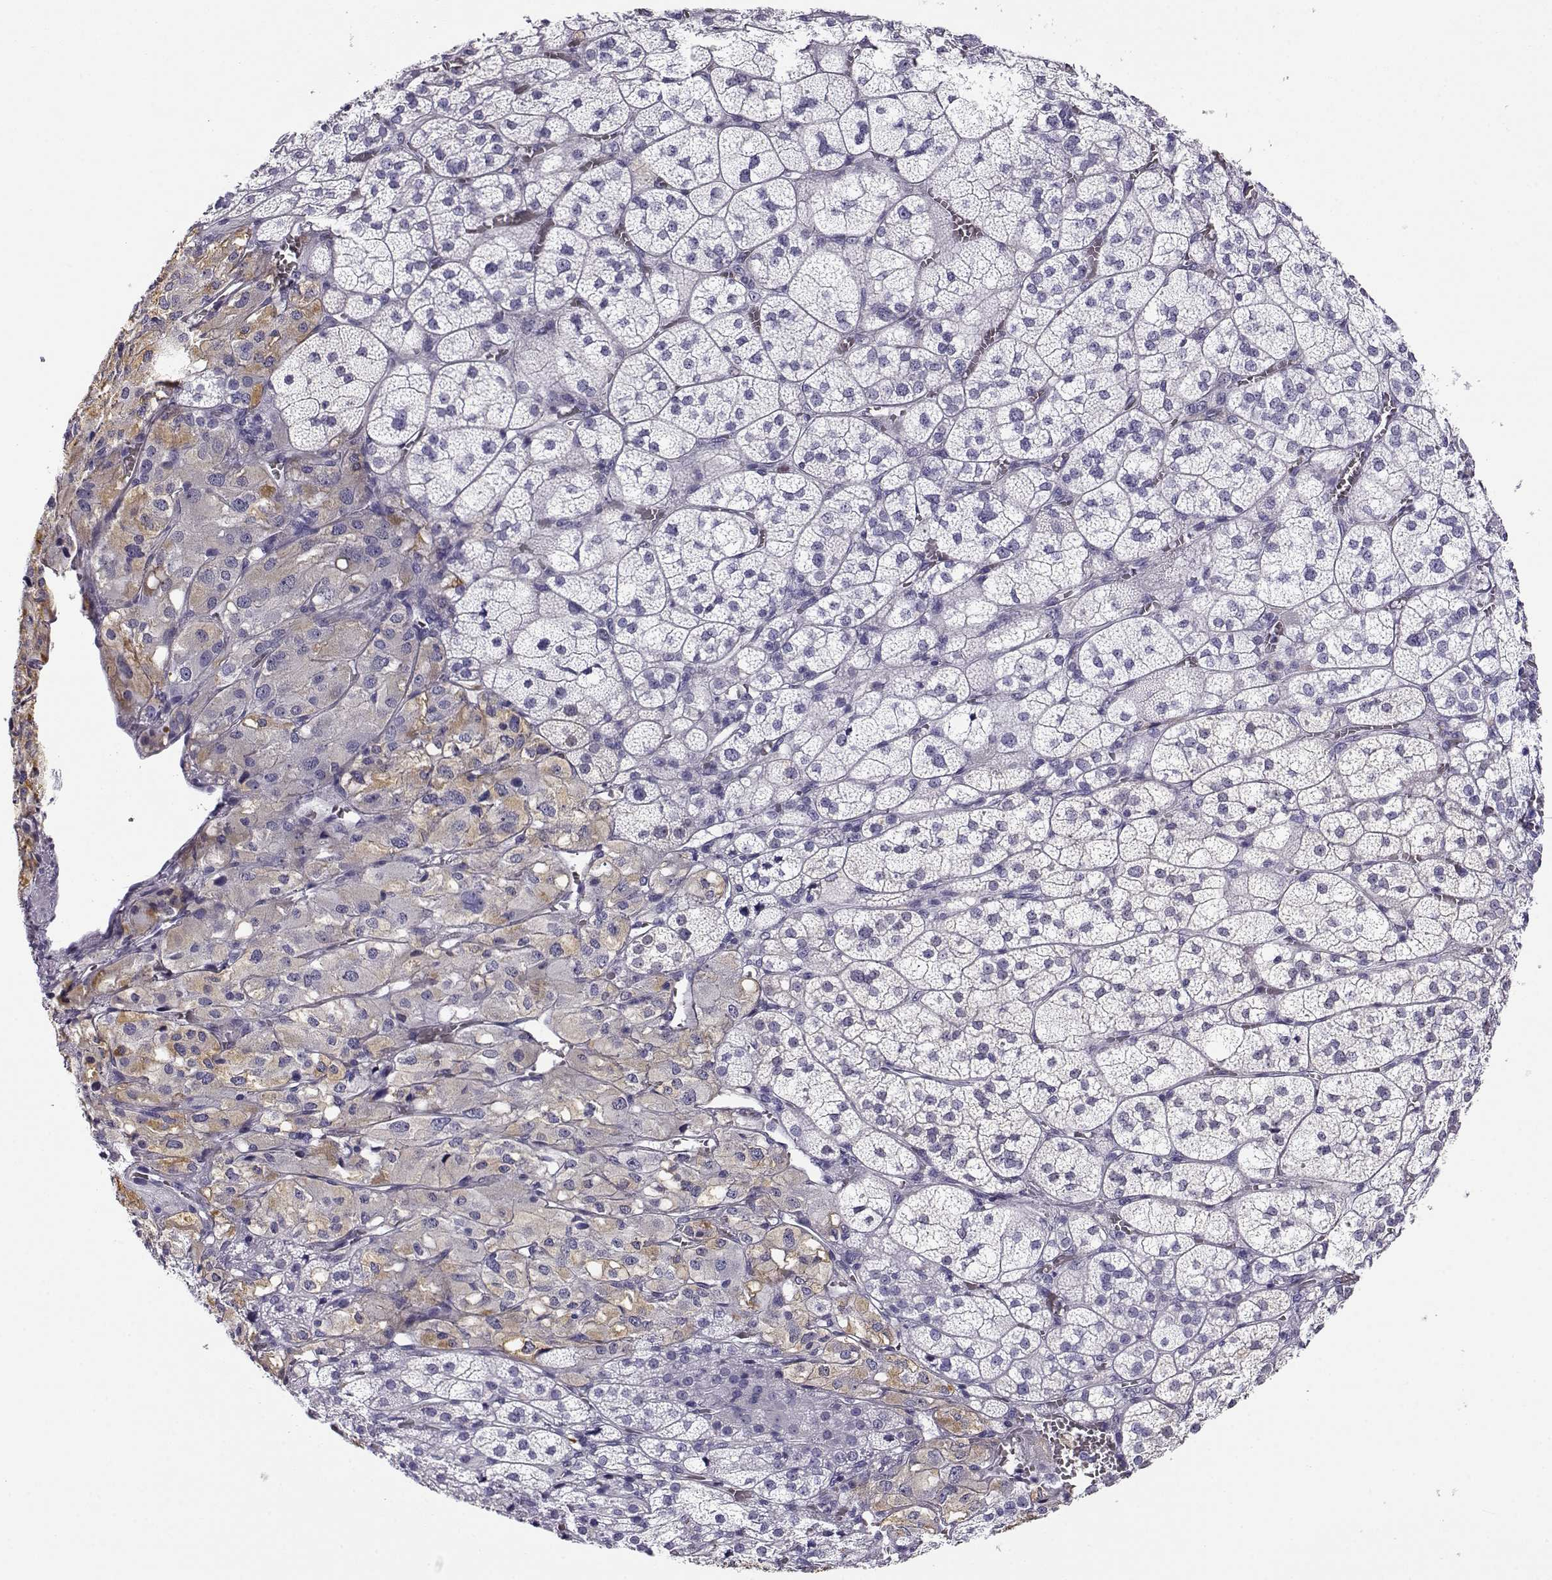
{"staining": {"intensity": "weak", "quantity": "<25%", "location": "cytoplasmic/membranous"}, "tissue": "adrenal gland", "cell_type": "Glandular cells", "image_type": "normal", "snomed": [{"axis": "morphology", "description": "Normal tissue, NOS"}, {"axis": "topography", "description": "Adrenal gland"}], "caption": "Glandular cells are negative for protein expression in normal human adrenal gland. (DAB immunohistochemistry (IHC), high magnification).", "gene": "RHOXF2B", "patient": {"sex": "female", "age": 60}}